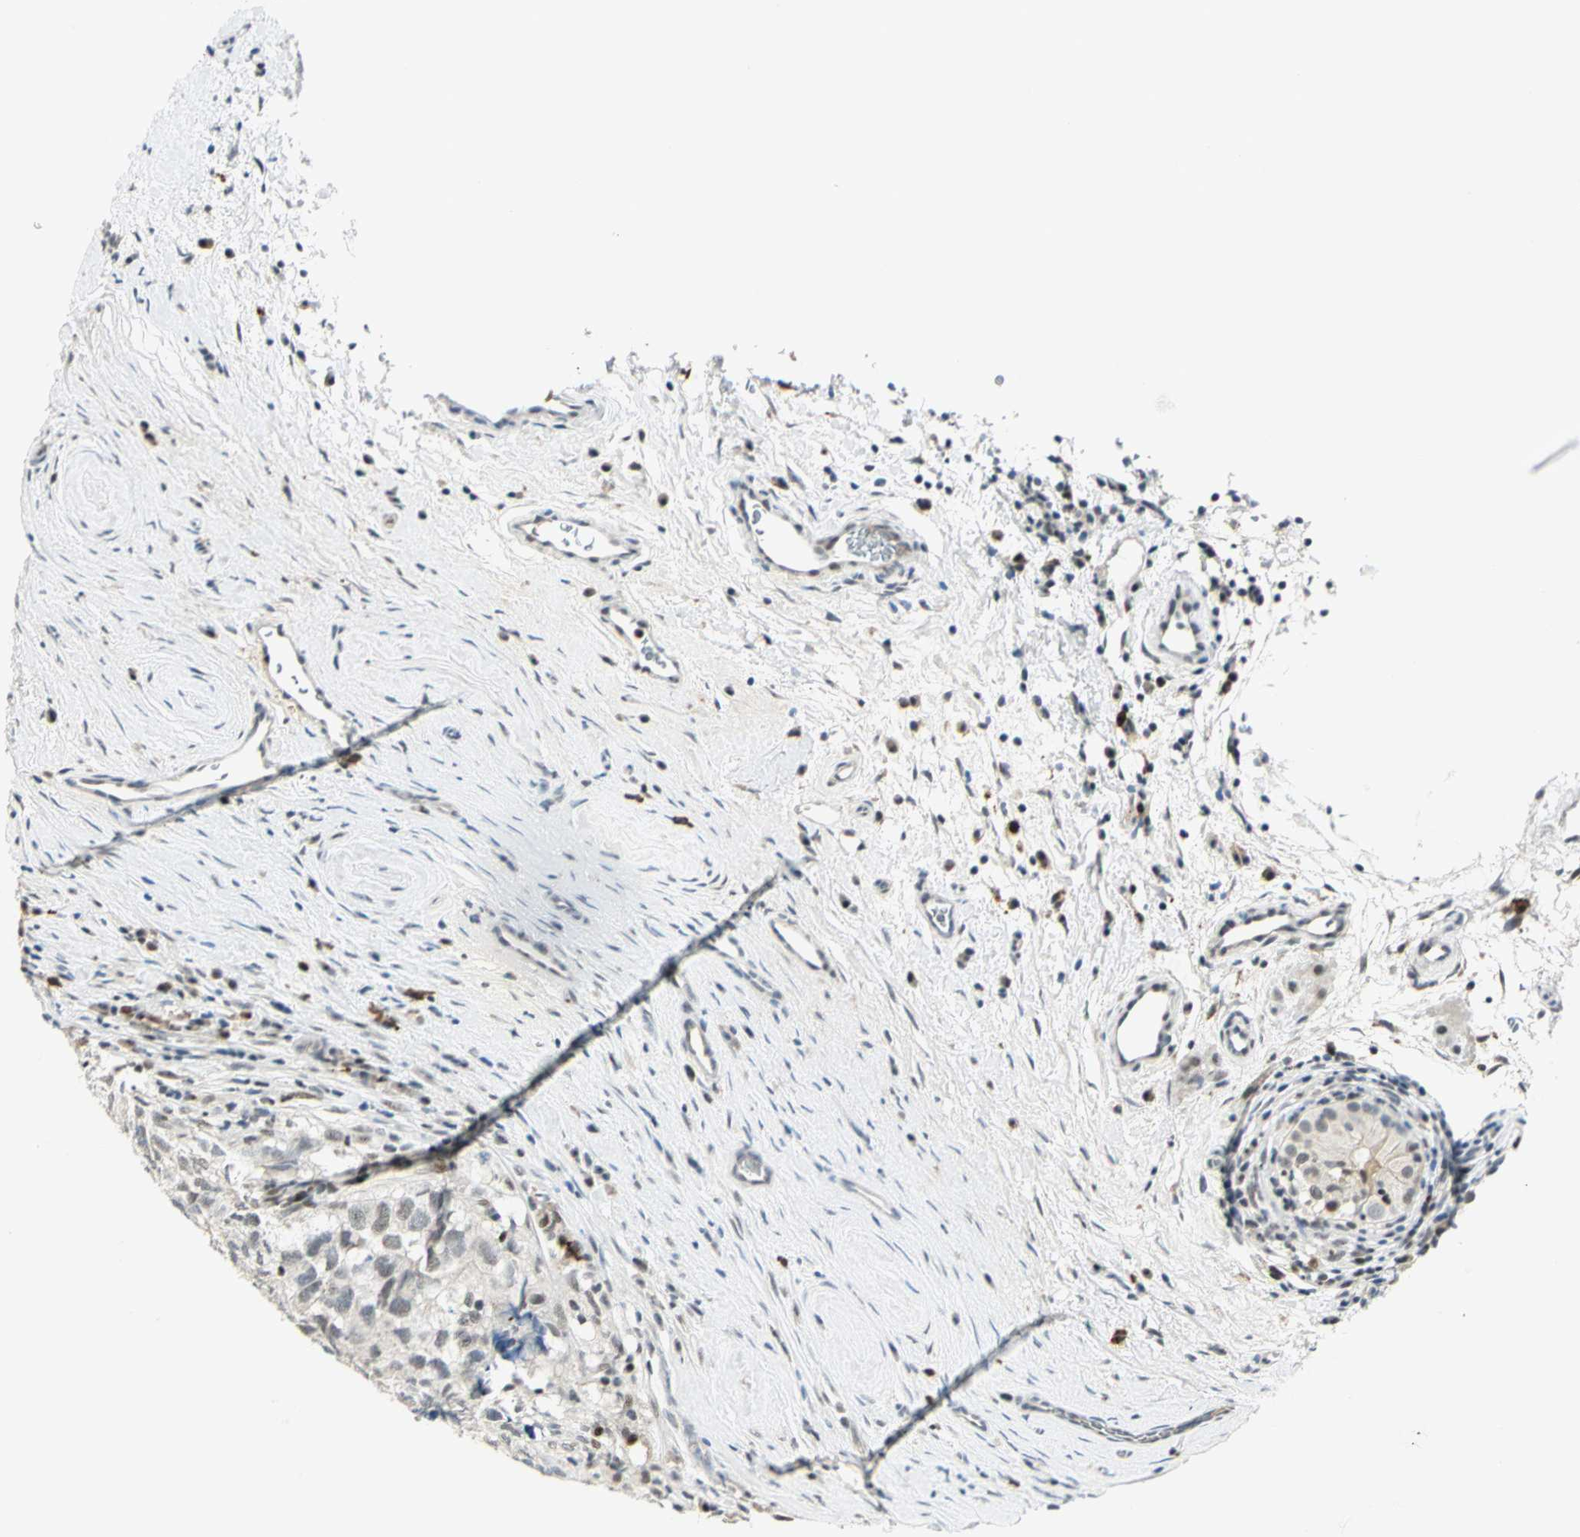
{"staining": {"intensity": "weak", "quantity": "25%-75%", "location": "nuclear"}, "tissue": "testis cancer", "cell_type": "Tumor cells", "image_type": "cancer", "snomed": [{"axis": "morphology", "description": "Carcinoma, Embryonal, NOS"}, {"axis": "topography", "description": "Testis"}], "caption": "Immunohistochemical staining of human testis cancer (embryonal carcinoma) shows low levels of weak nuclear positivity in about 25%-75% of tumor cells.", "gene": "CCNT1", "patient": {"sex": "male", "age": 21}}